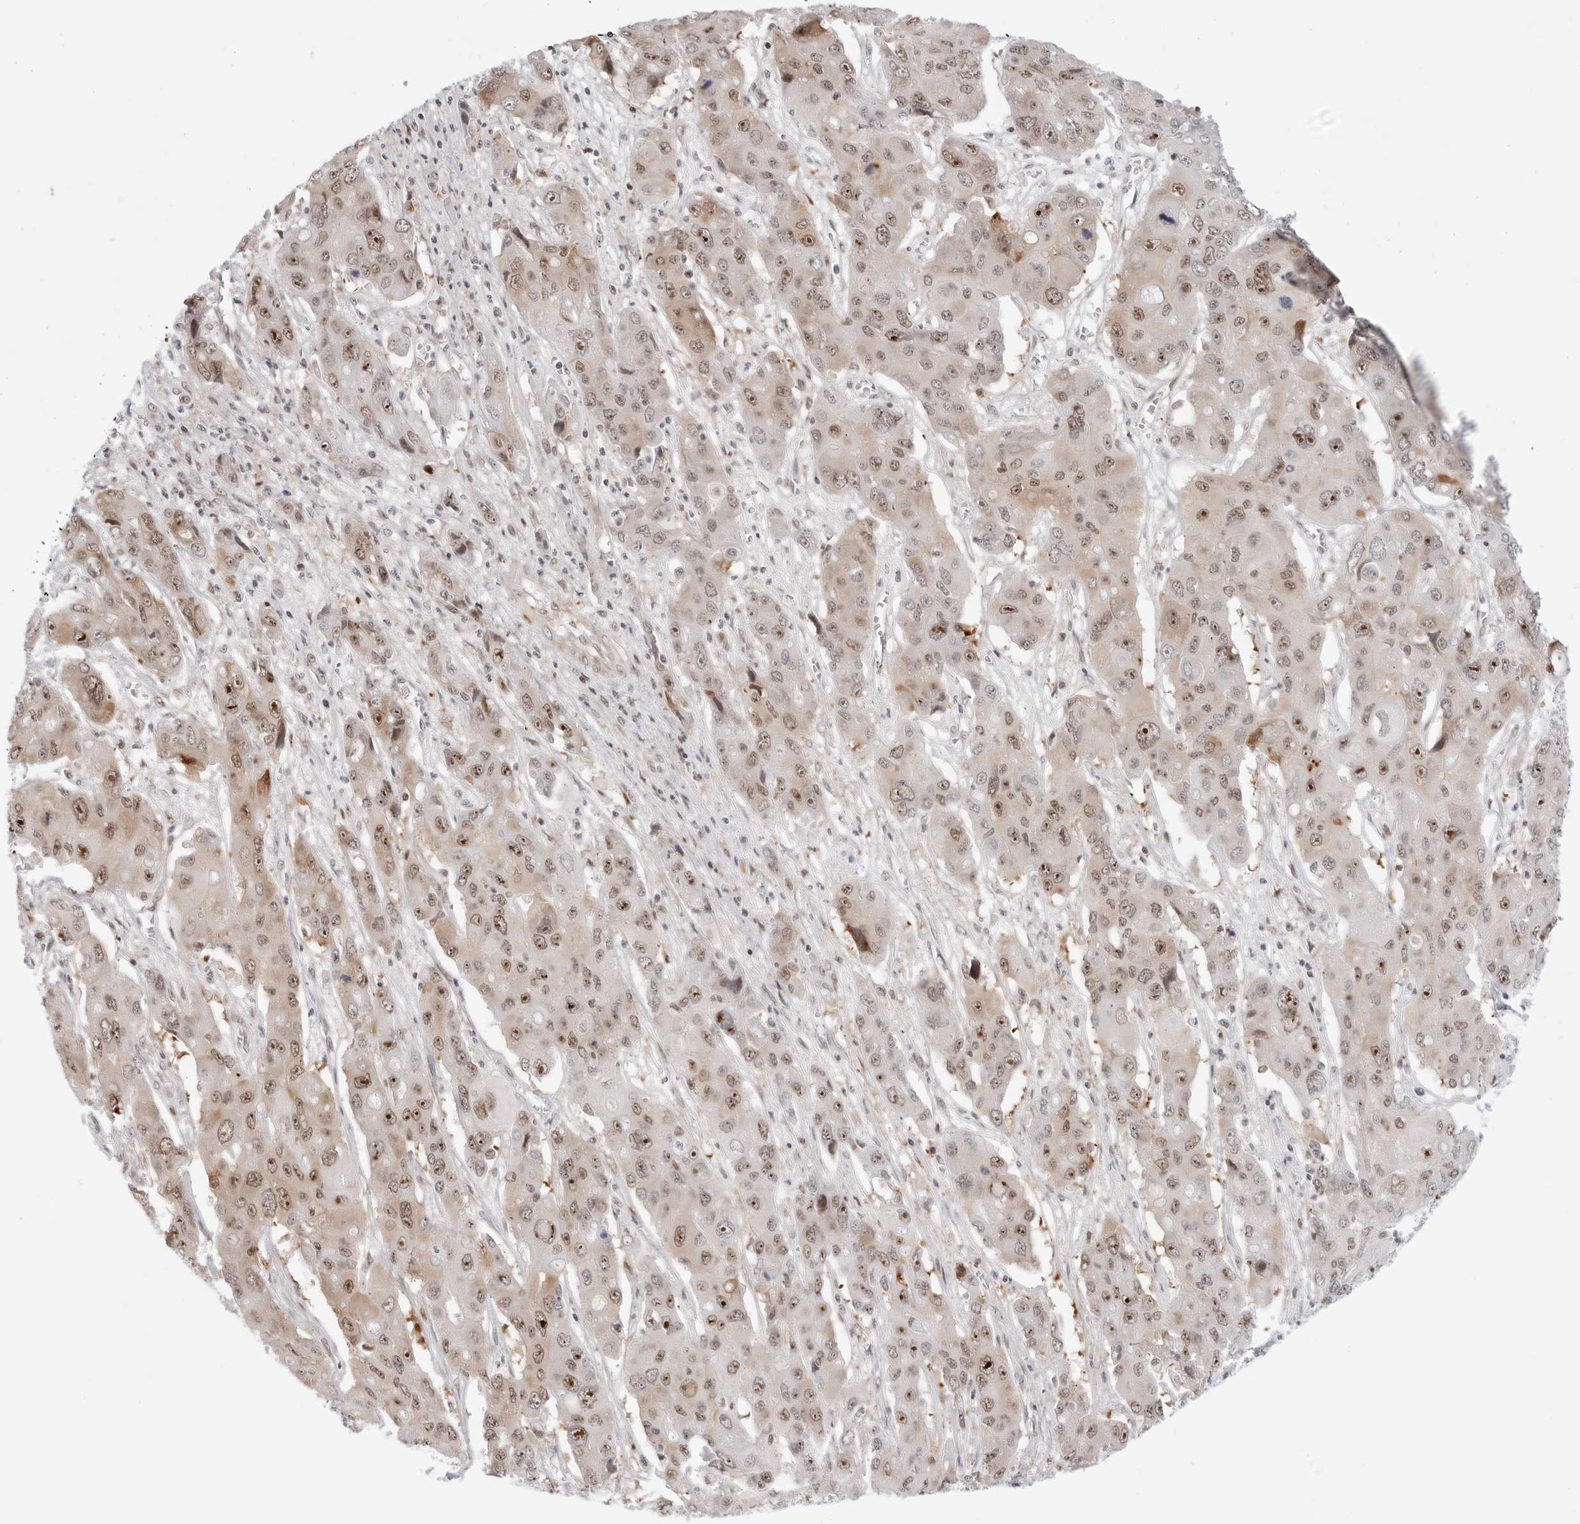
{"staining": {"intensity": "moderate", "quantity": ">75%", "location": "cytoplasmic/membranous,nuclear"}, "tissue": "liver cancer", "cell_type": "Tumor cells", "image_type": "cancer", "snomed": [{"axis": "morphology", "description": "Cholangiocarcinoma"}, {"axis": "topography", "description": "Liver"}], "caption": "This is an image of IHC staining of liver cancer, which shows moderate positivity in the cytoplasmic/membranous and nuclear of tumor cells.", "gene": "C1orf162", "patient": {"sex": "male", "age": 67}}